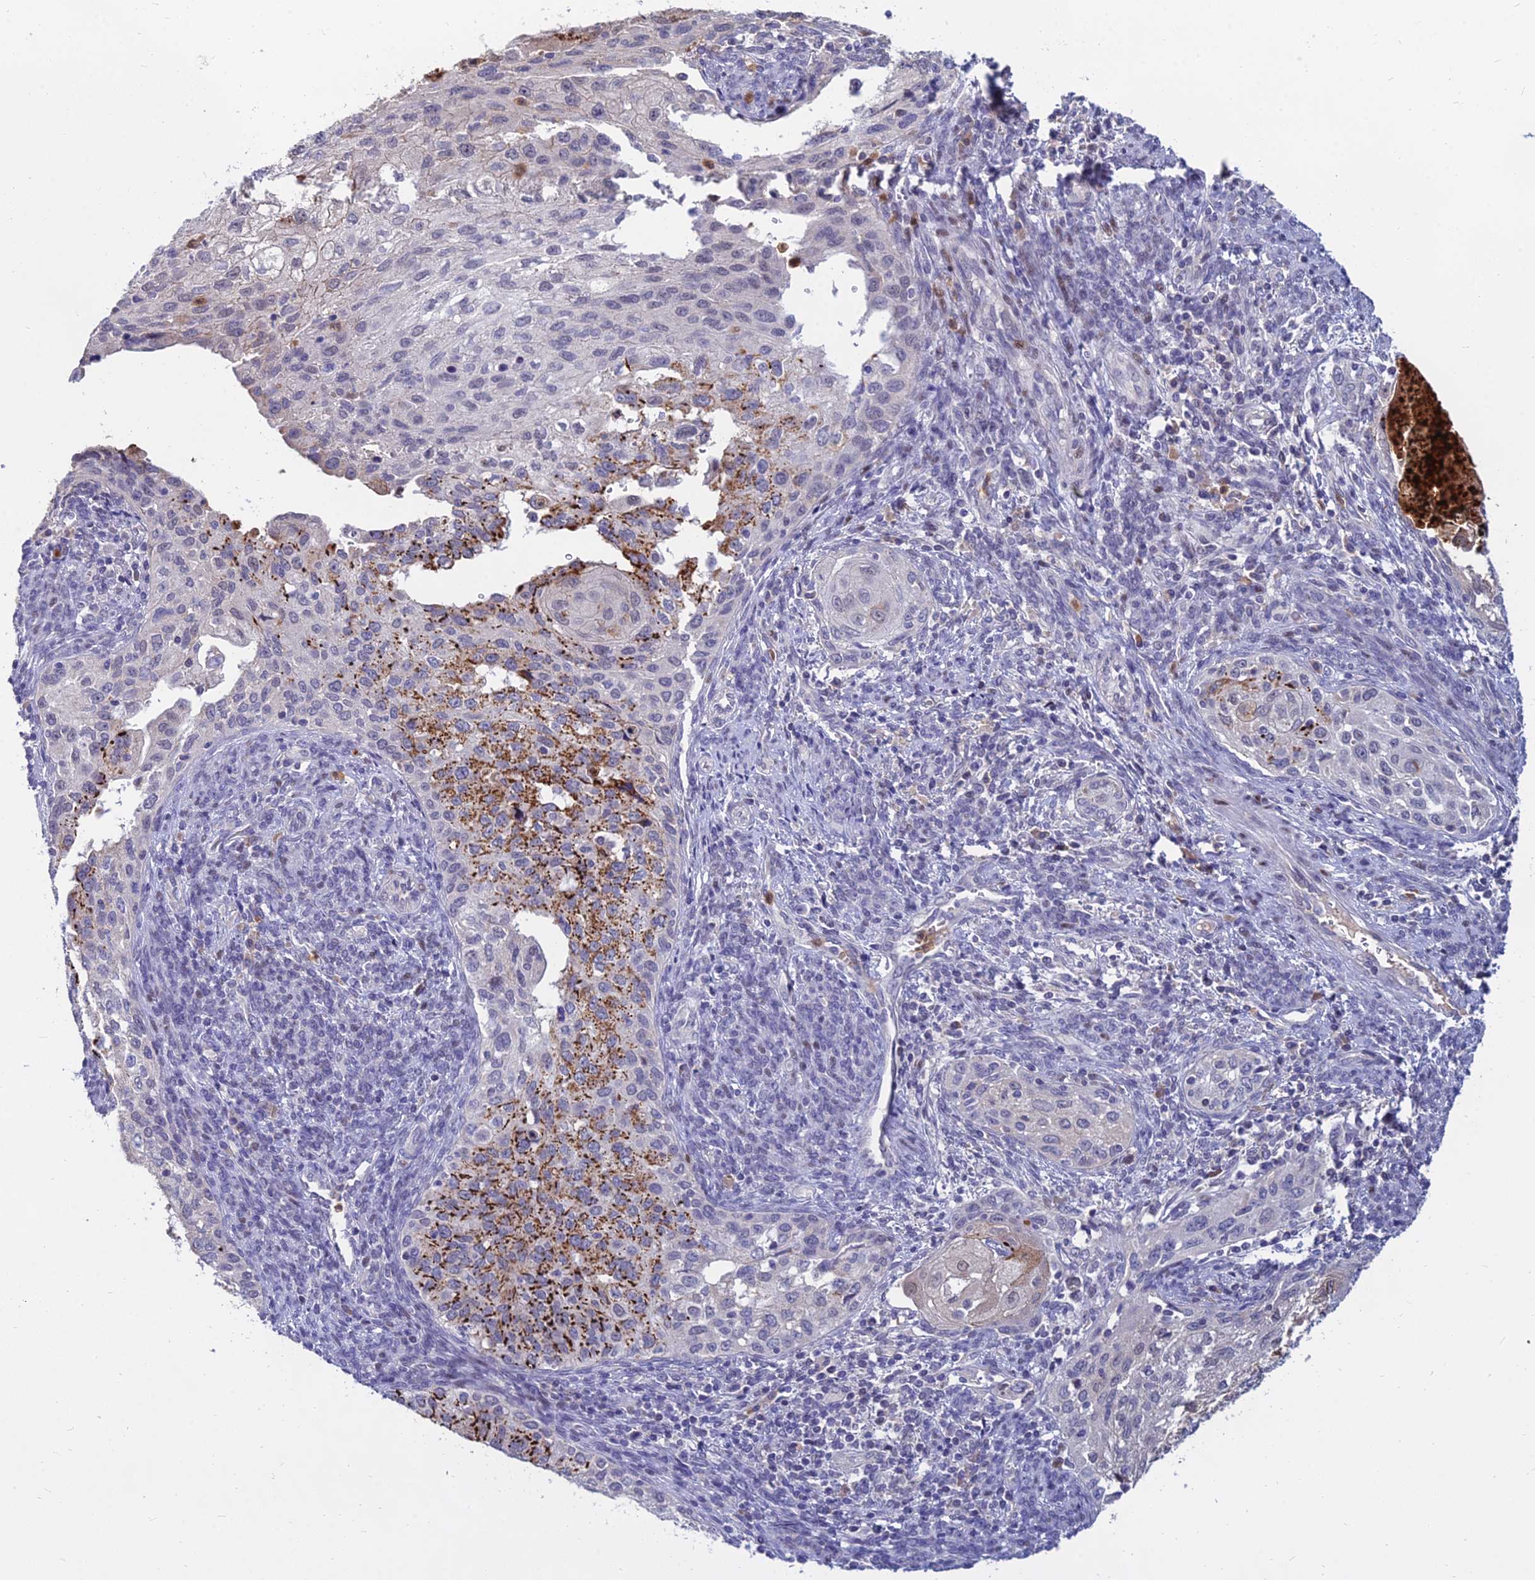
{"staining": {"intensity": "strong", "quantity": "<25%", "location": "cytoplasmic/membranous"}, "tissue": "cervical cancer", "cell_type": "Tumor cells", "image_type": "cancer", "snomed": [{"axis": "morphology", "description": "Squamous cell carcinoma, NOS"}, {"axis": "topography", "description": "Cervix"}], "caption": "Human cervical cancer (squamous cell carcinoma) stained for a protein (brown) reveals strong cytoplasmic/membranous positive positivity in about <25% of tumor cells.", "gene": "GOLGA6D", "patient": {"sex": "female", "age": 67}}